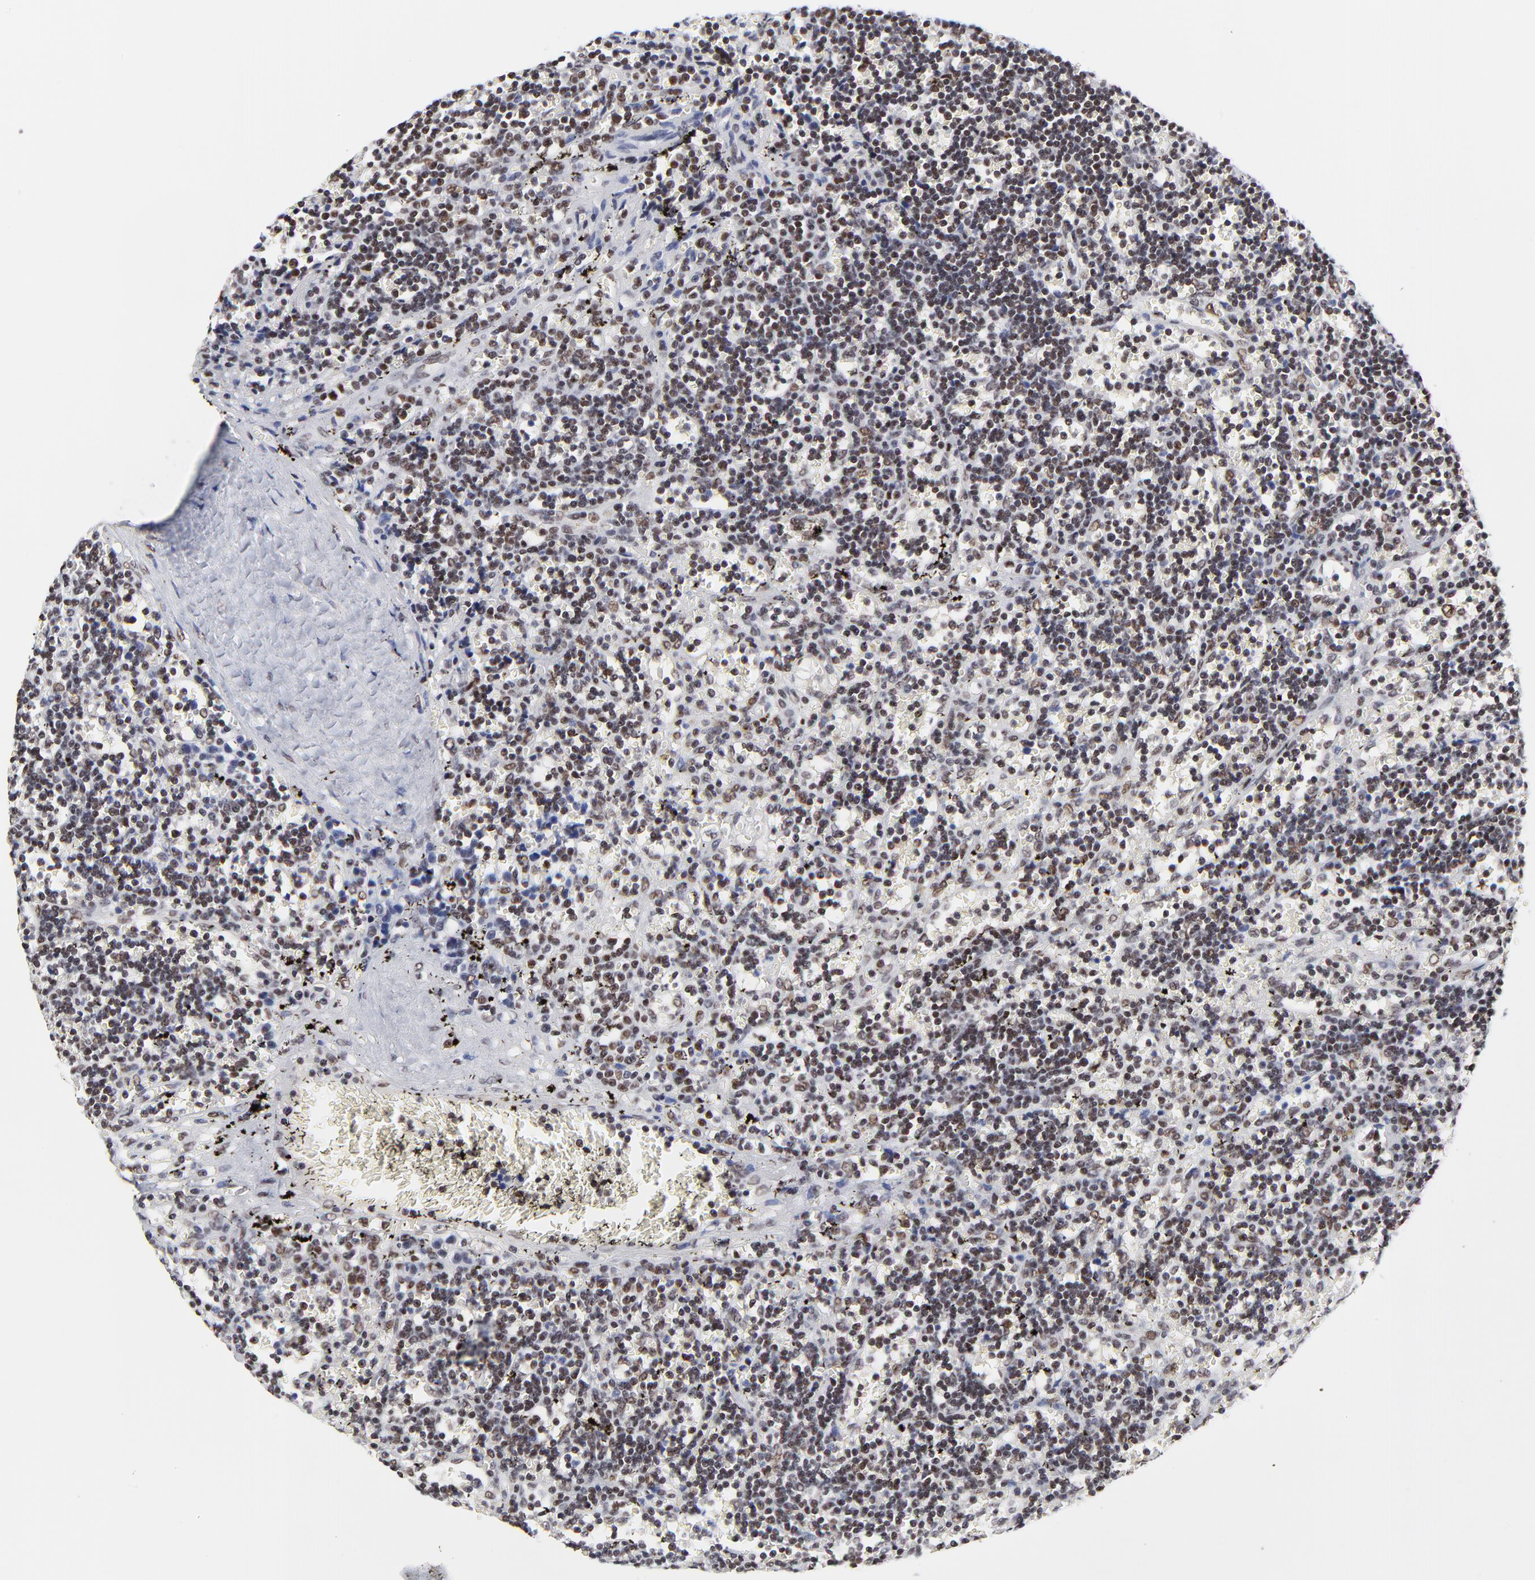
{"staining": {"intensity": "moderate", "quantity": "25%-75%", "location": "nuclear"}, "tissue": "lymphoma", "cell_type": "Tumor cells", "image_type": "cancer", "snomed": [{"axis": "morphology", "description": "Malignant lymphoma, non-Hodgkin's type, Low grade"}, {"axis": "topography", "description": "Spleen"}], "caption": "Immunohistochemical staining of low-grade malignant lymphoma, non-Hodgkin's type shows medium levels of moderate nuclear protein expression in approximately 25%-75% of tumor cells.", "gene": "ZMYM3", "patient": {"sex": "male", "age": 60}}